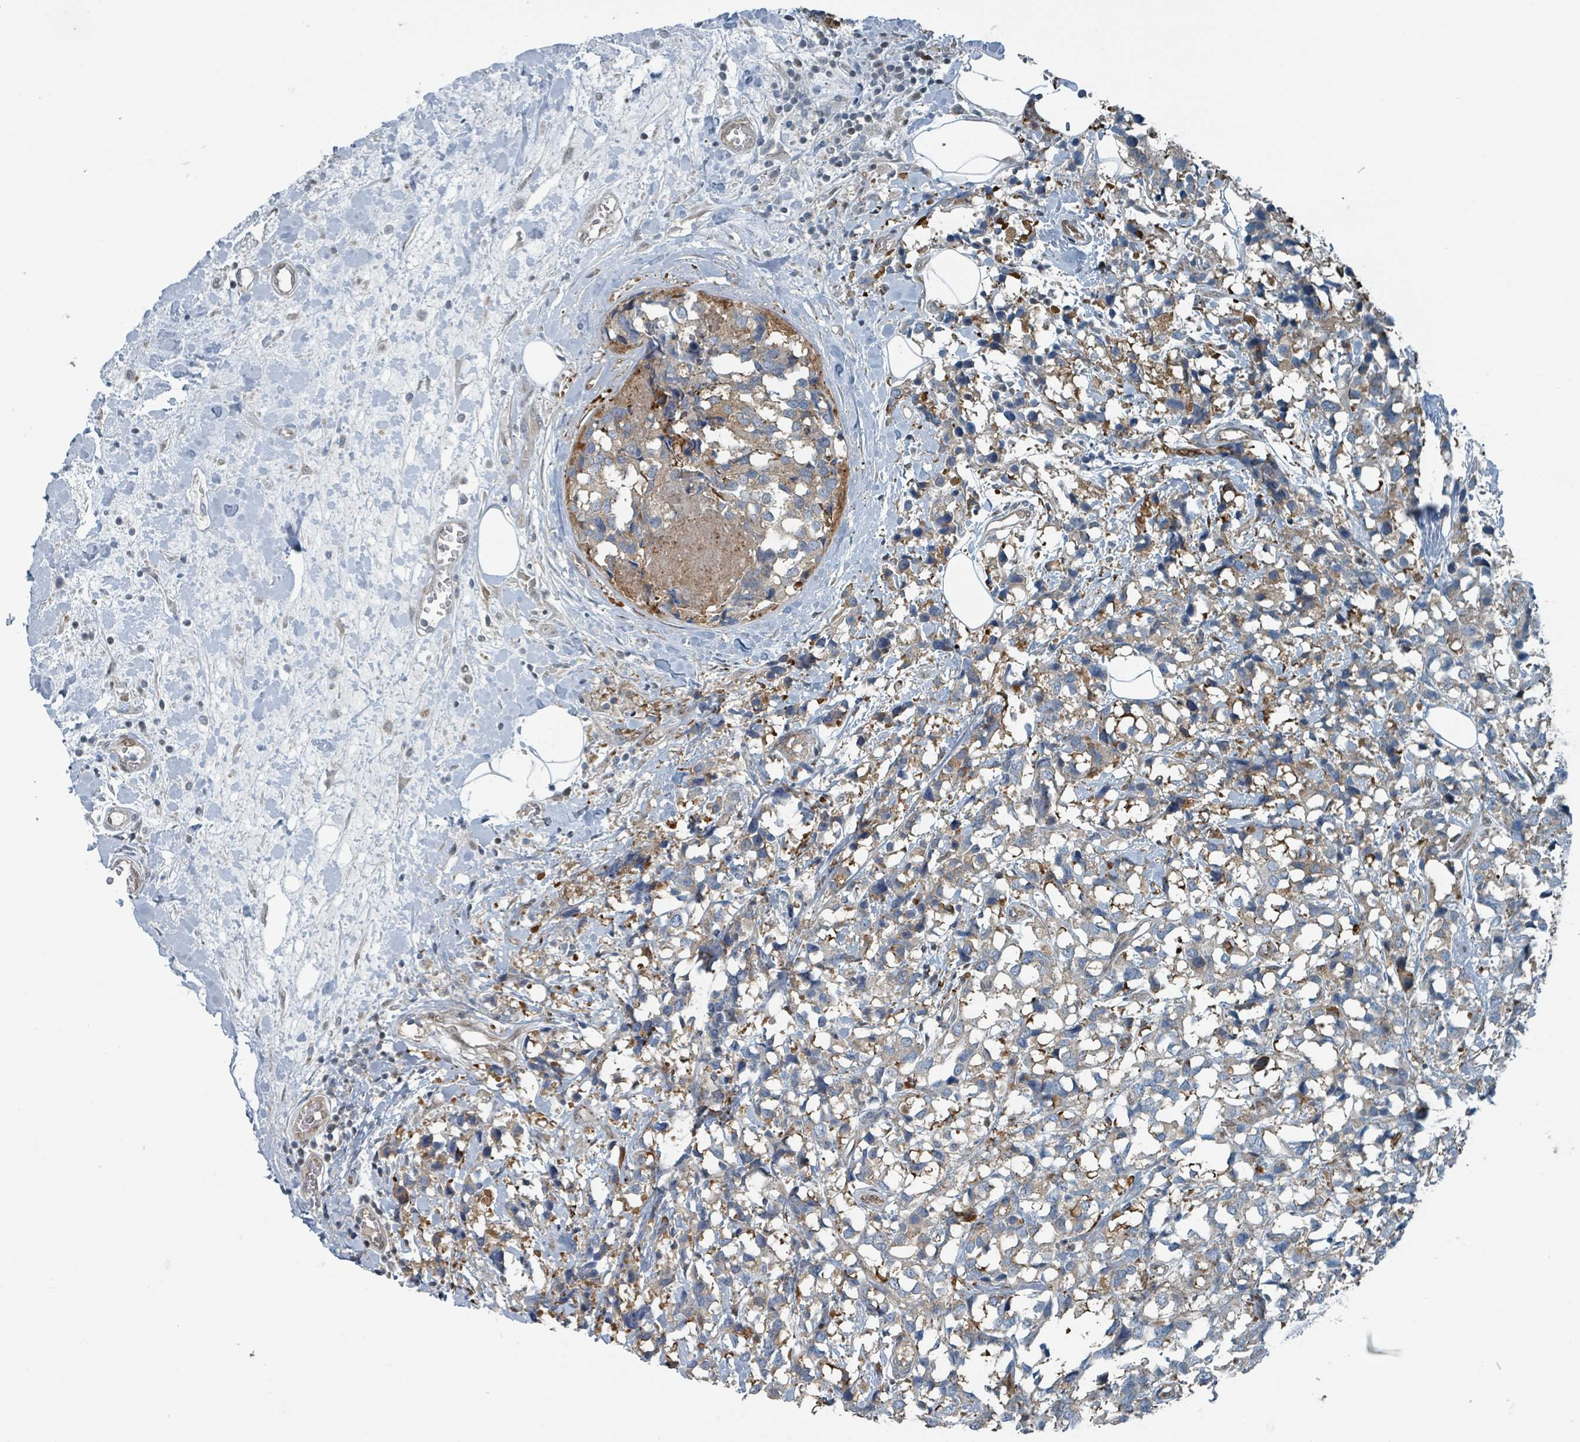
{"staining": {"intensity": "weak", "quantity": "<25%", "location": "cytoplasmic/membranous"}, "tissue": "breast cancer", "cell_type": "Tumor cells", "image_type": "cancer", "snomed": [{"axis": "morphology", "description": "Lobular carcinoma"}, {"axis": "topography", "description": "Breast"}], "caption": "DAB (3,3'-diaminobenzidine) immunohistochemical staining of human lobular carcinoma (breast) reveals no significant staining in tumor cells.", "gene": "RHPN2", "patient": {"sex": "female", "age": 59}}